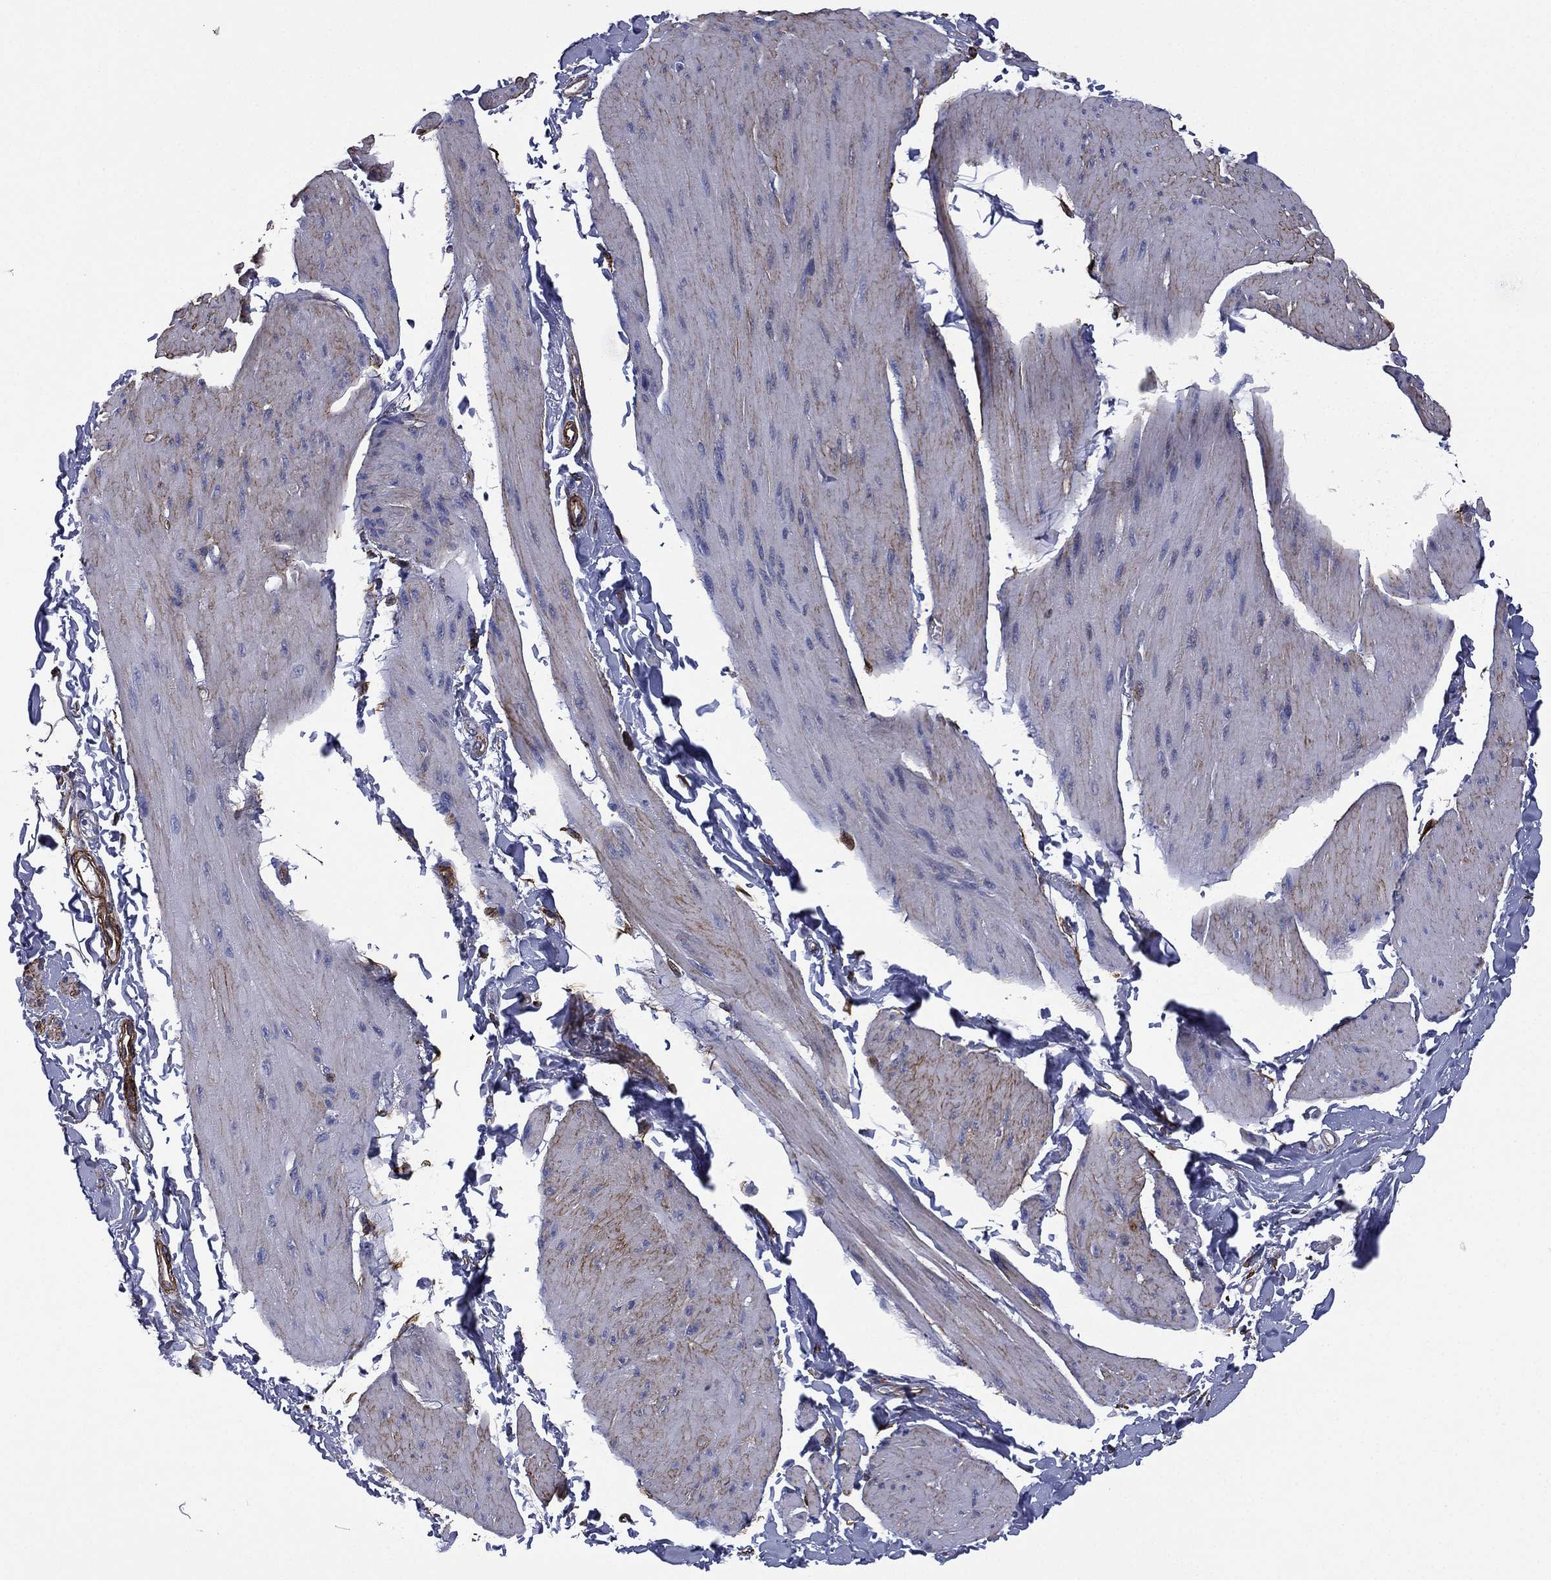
{"staining": {"intensity": "moderate", "quantity": "25%-75%", "location": "cytoplasmic/membranous"}, "tissue": "smooth muscle", "cell_type": "Smooth muscle cells", "image_type": "normal", "snomed": [{"axis": "morphology", "description": "Normal tissue, NOS"}, {"axis": "topography", "description": "Adipose tissue"}, {"axis": "topography", "description": "Smooth muscle"}, {"axis": "topography", "description": "Peripheral nerve tissue"}], "caption": "A brown stain labels moderate cytoplasmic/membranous positivity of a protein in smooth muscle cells of unremarkable smooth muscle.", "gene": "CAVIN3", "patient": {"sex": "male", "age": 83}}